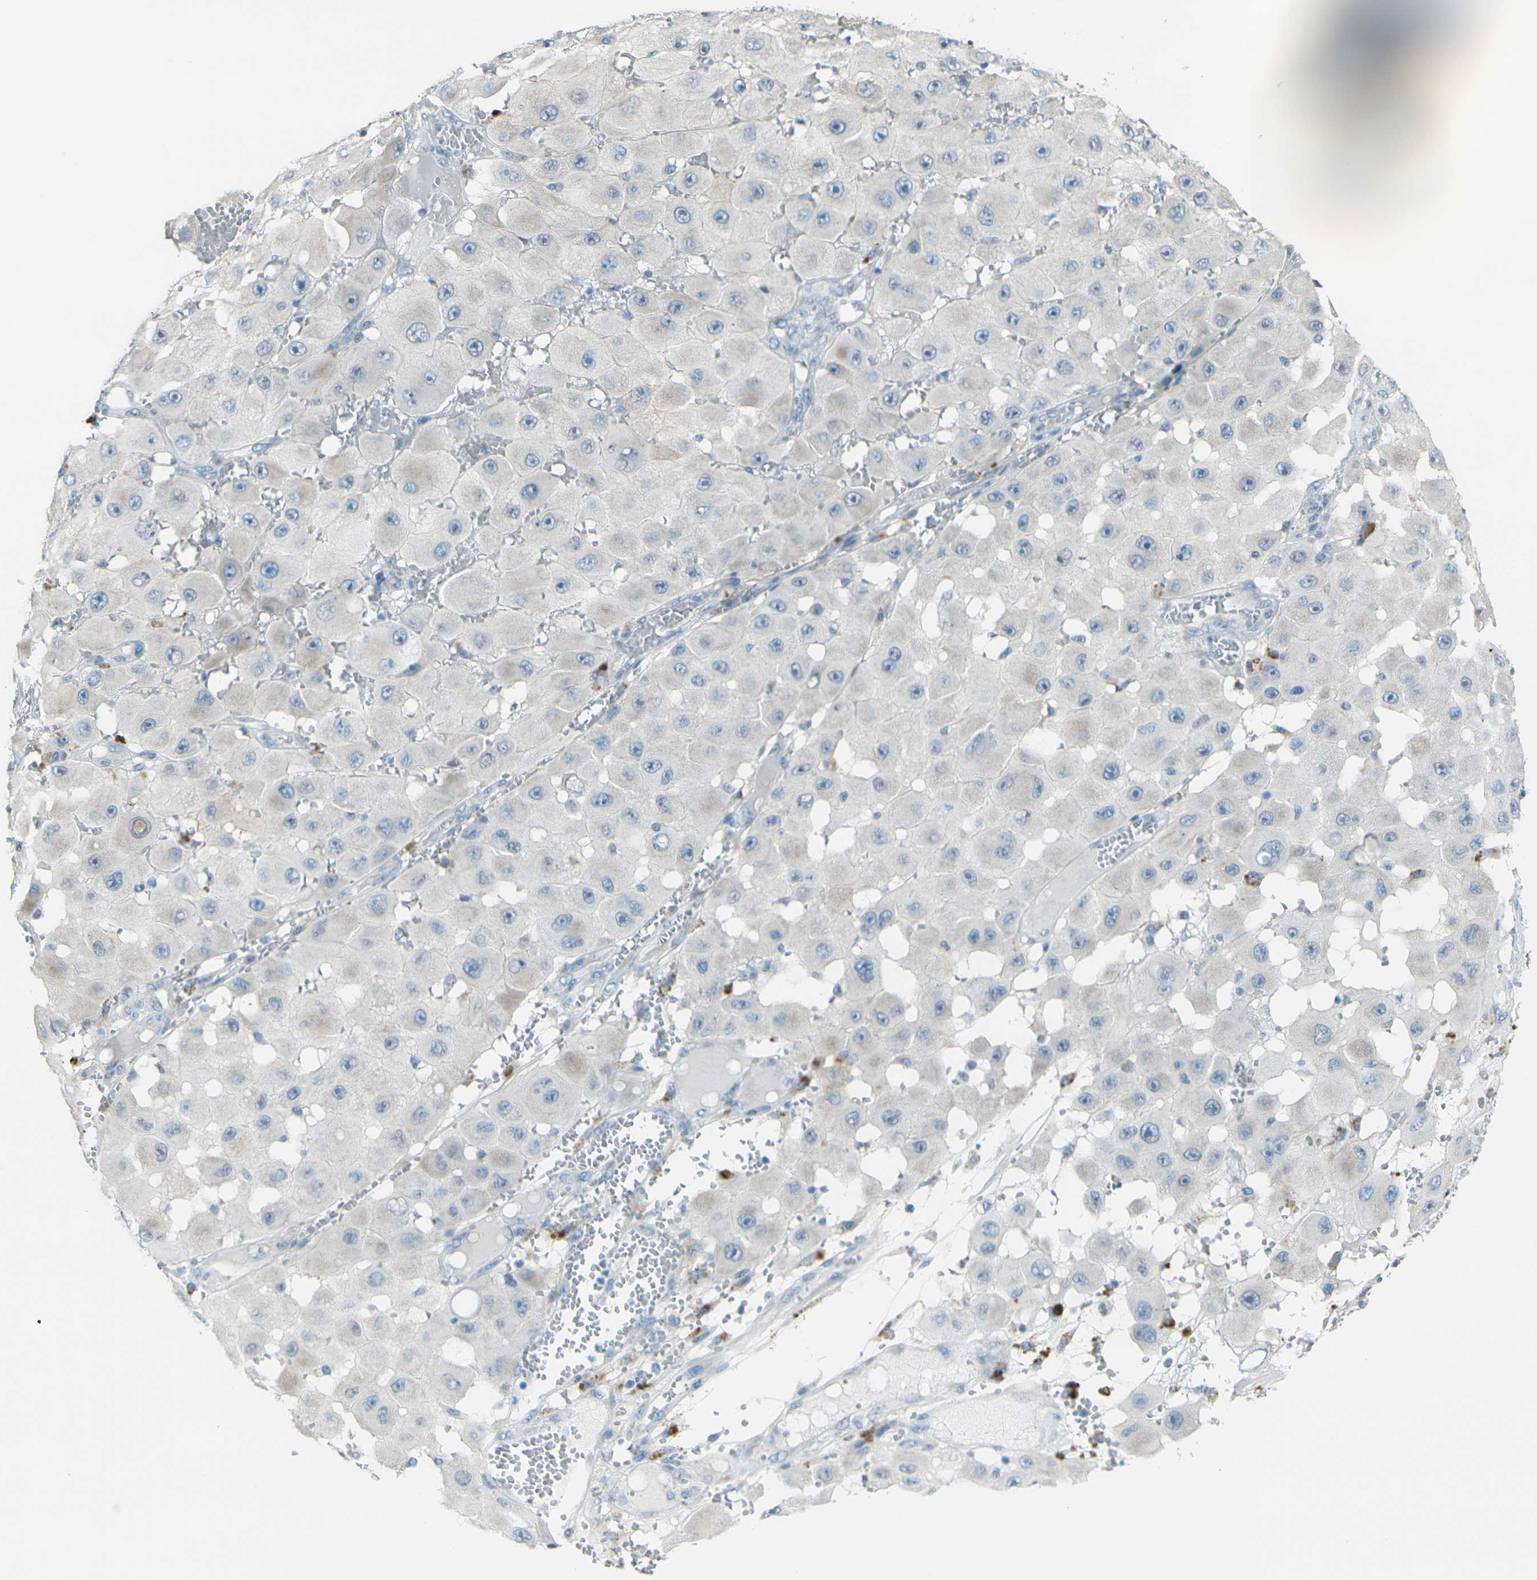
{"staining": {"intensity": "negative", "quantity": "none", "location": "none"}, "tissue": "melanoma", "cell_type": "Tumor cells", "image_type": "cancer", "snomed": [{"axis": "morphology", "description": "Malignant melanoma, NOS"}, {"axis": "topography", "description": "Skin"}], "caption": "IHC image of neoplastic tissue: malignant melanoma stained with DAB displays no significant protein positivity in tumor cells.", "gene": "ANKRD46", "patient": {"sex": "female", "age": 81}}